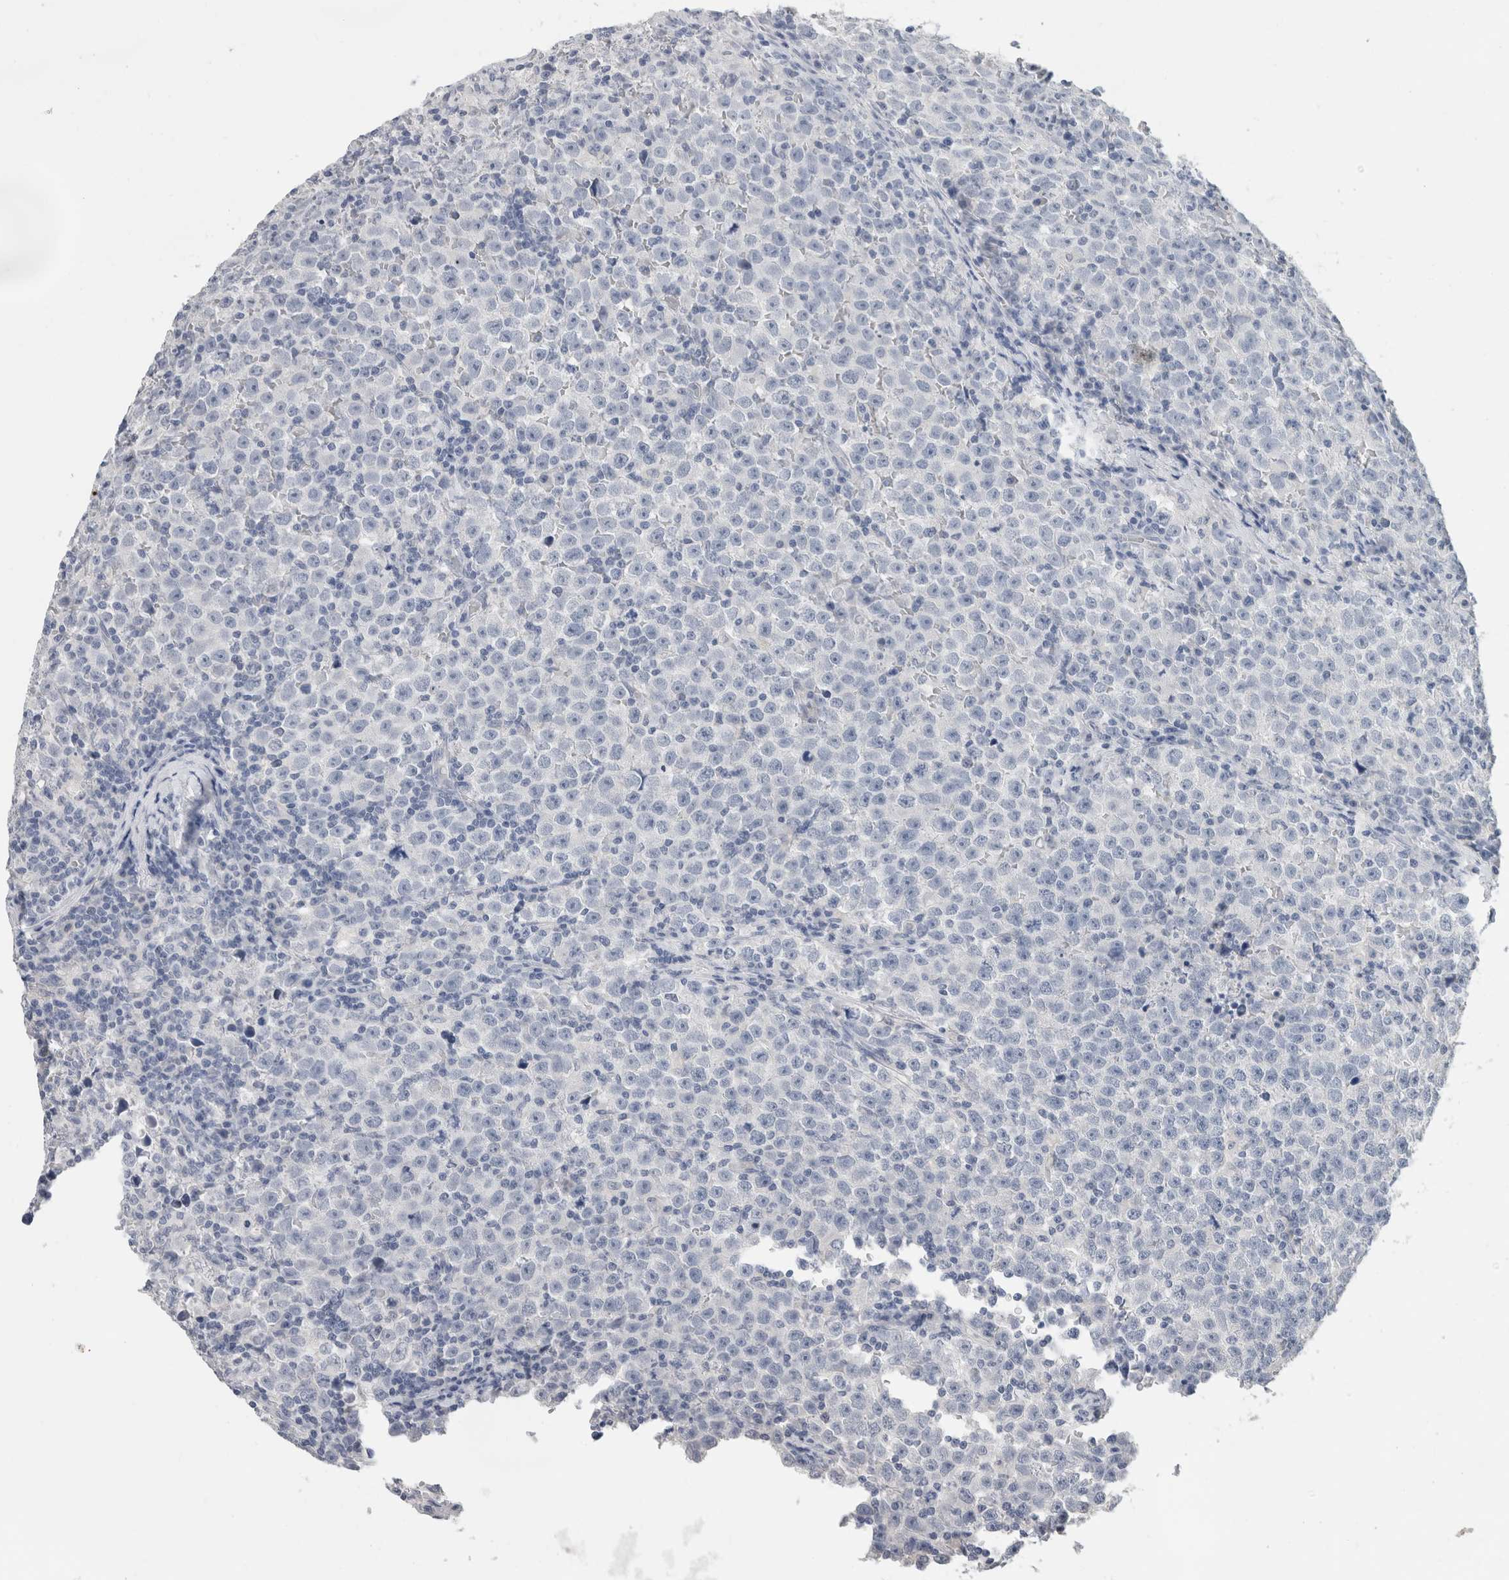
{"staining": {"intensity": "negative", "quantity": "none", "location": "none"}, "tissue": "testis cancer", "cell_type": "Tumor cells", "image_type": "cancer", "snomed": [{"axis": "morphology", "description": "Seminoma, NOS"}, {"axis": "topography", "description": "Testis"}], "caption": "A photomicrograph of seminoma (testis) stained for a protein demonstrates no brown staining in tumor cells. (DAB immunohistochemistry, high magnification).", "gene": "BCAN", "patient": {"sex": "male", "age": 43}}